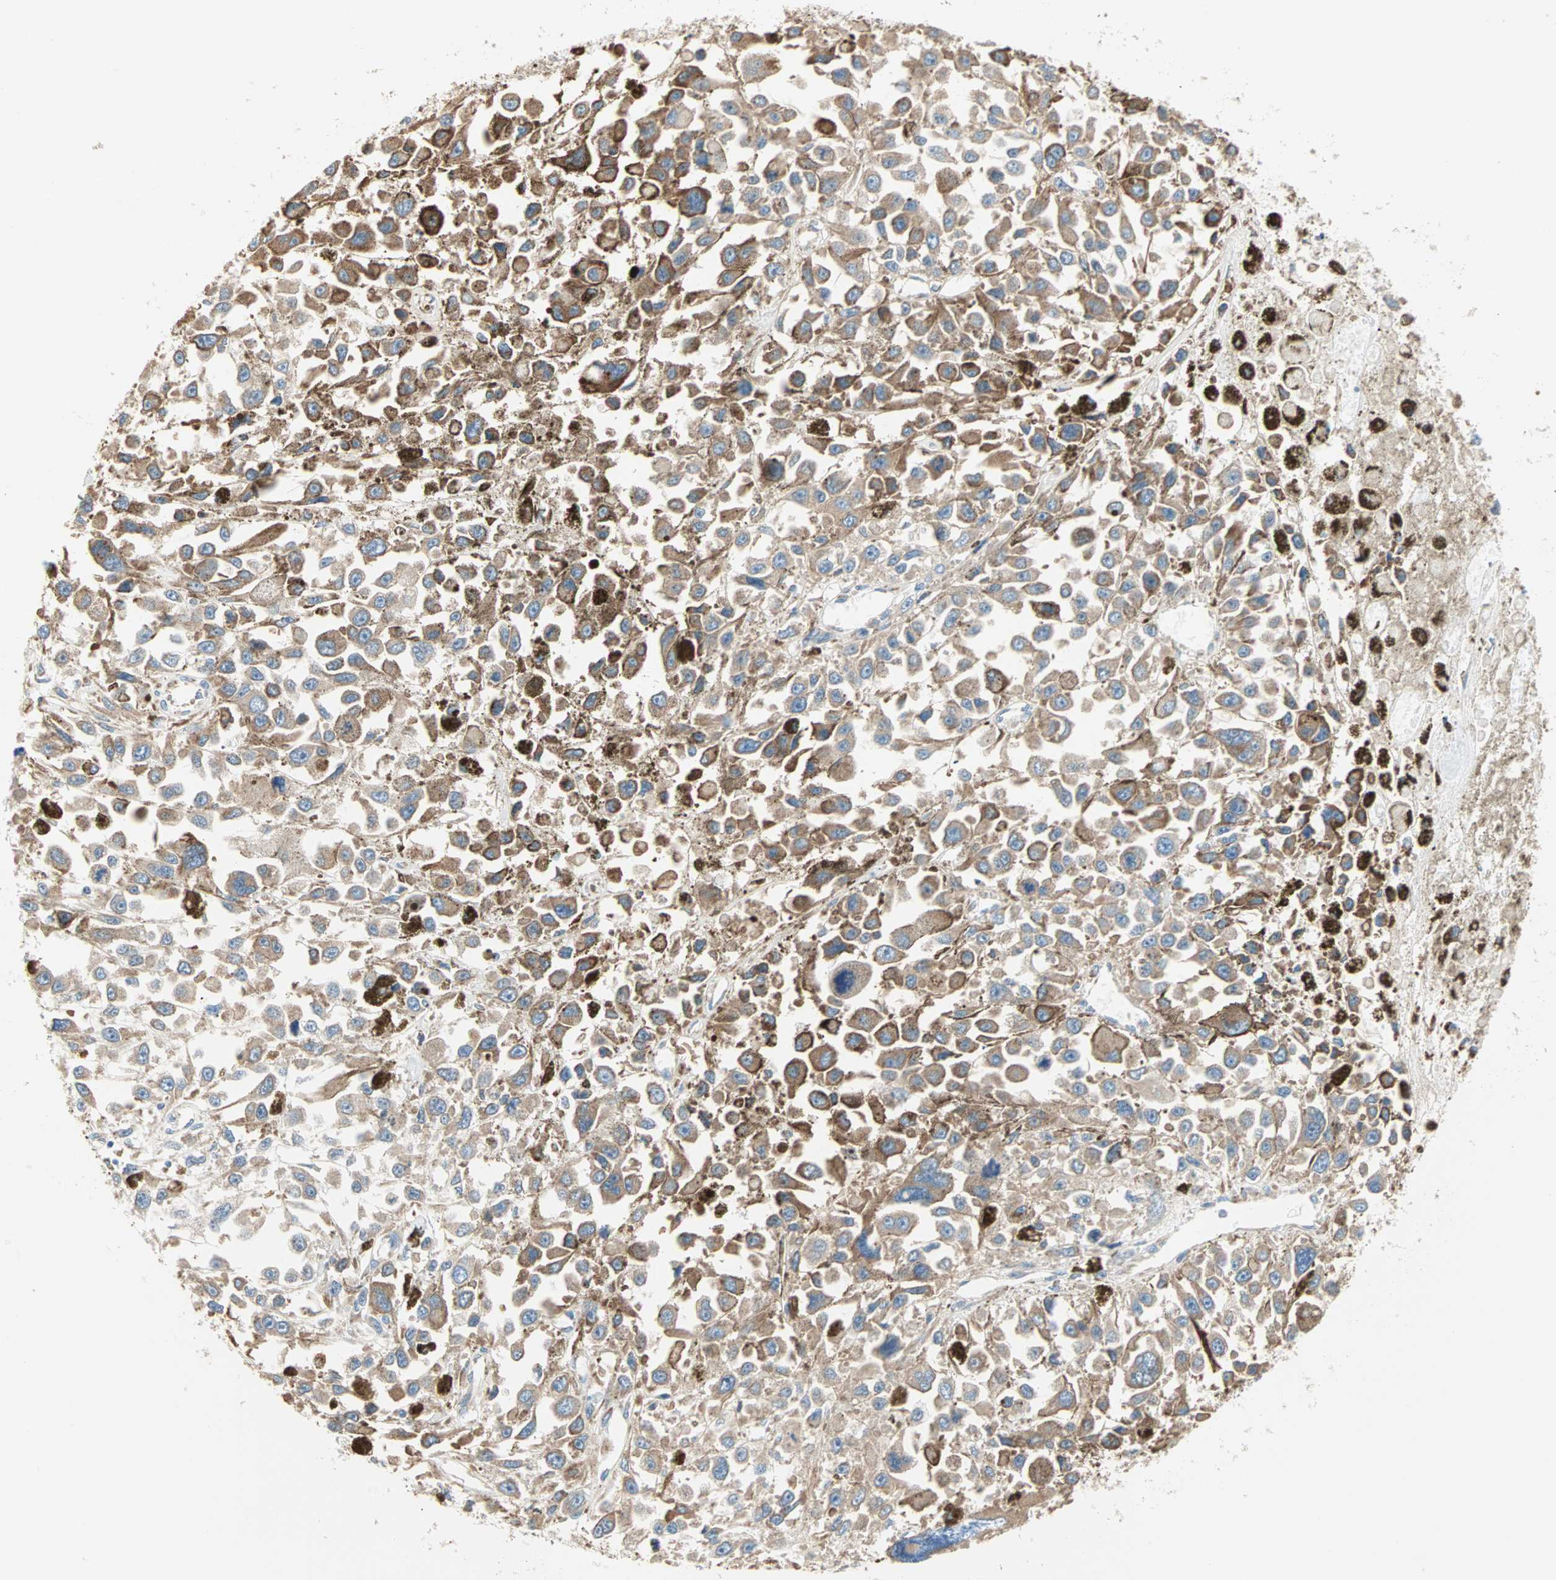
{"staining": {"intensity": "moderate", "quantity": ">75%", "location": "cytoplasmic/membranous"}, "tissue": "melanoma", "cell_type": "Tumor cells", "image_type": "cancer", "snomed": [{"axis": "morphology", "description": "Malignant melanoma, Metastatic site"}, {"axis": "topography", "description": "Lymph node"}], "caption": "Approximately >75% of tumor cells in malignant melanoma (metastatic site) reveal moderate cytoplasmic/membranous protein staining as visualized by brown immunohistochemical staining.", "gene": "PLCXD1", "patient": {"sex": "male", "age": 59}}